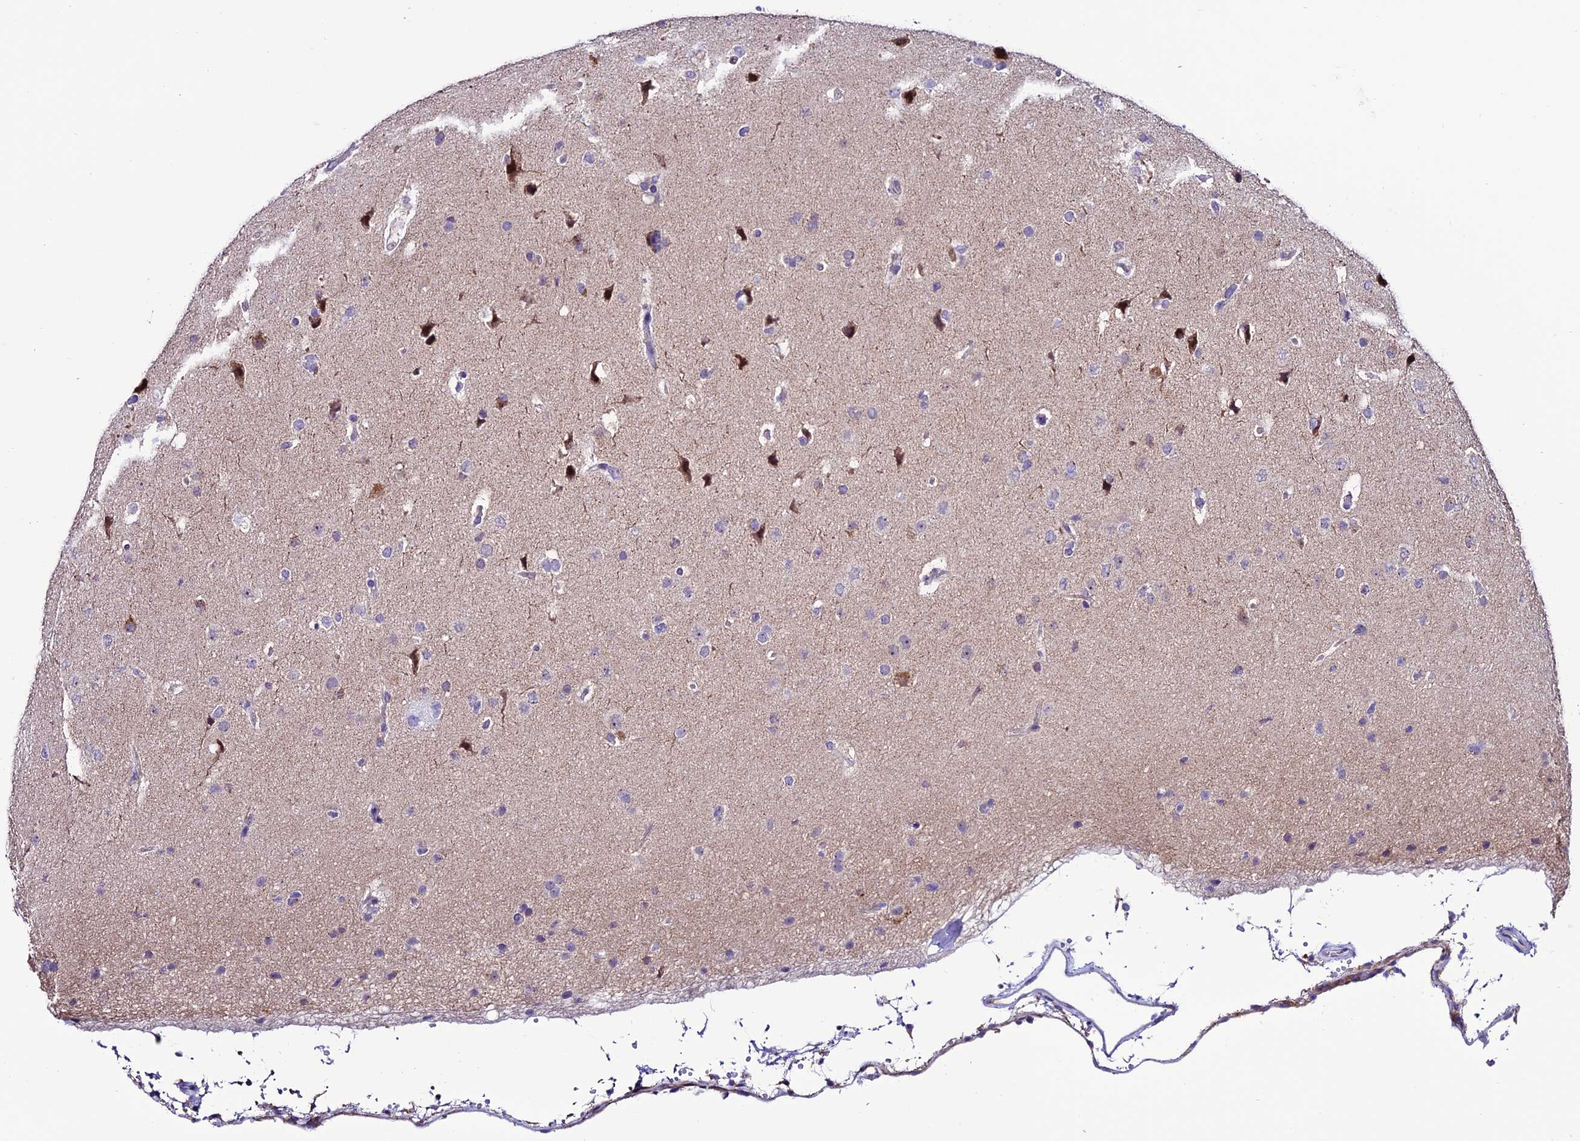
{"staining": {"intensity": "negative", "quantity": "none", "location": "none"}, "tissue": "glioma", "cell_type": "Tumor cells", "image_type": "cancer", "snomed": [{"axis": "morphology", "description": "Glioma, malignant, High grade"}, {"axis": "topography", "description": "Brain"}], "caption": "The IHC micrograph has no significant positivity in tumor cells of malignant glioma (high-grade) tissue.", "gene": "SLC10A1", "patient": {"sex": "male", "age": 72}}